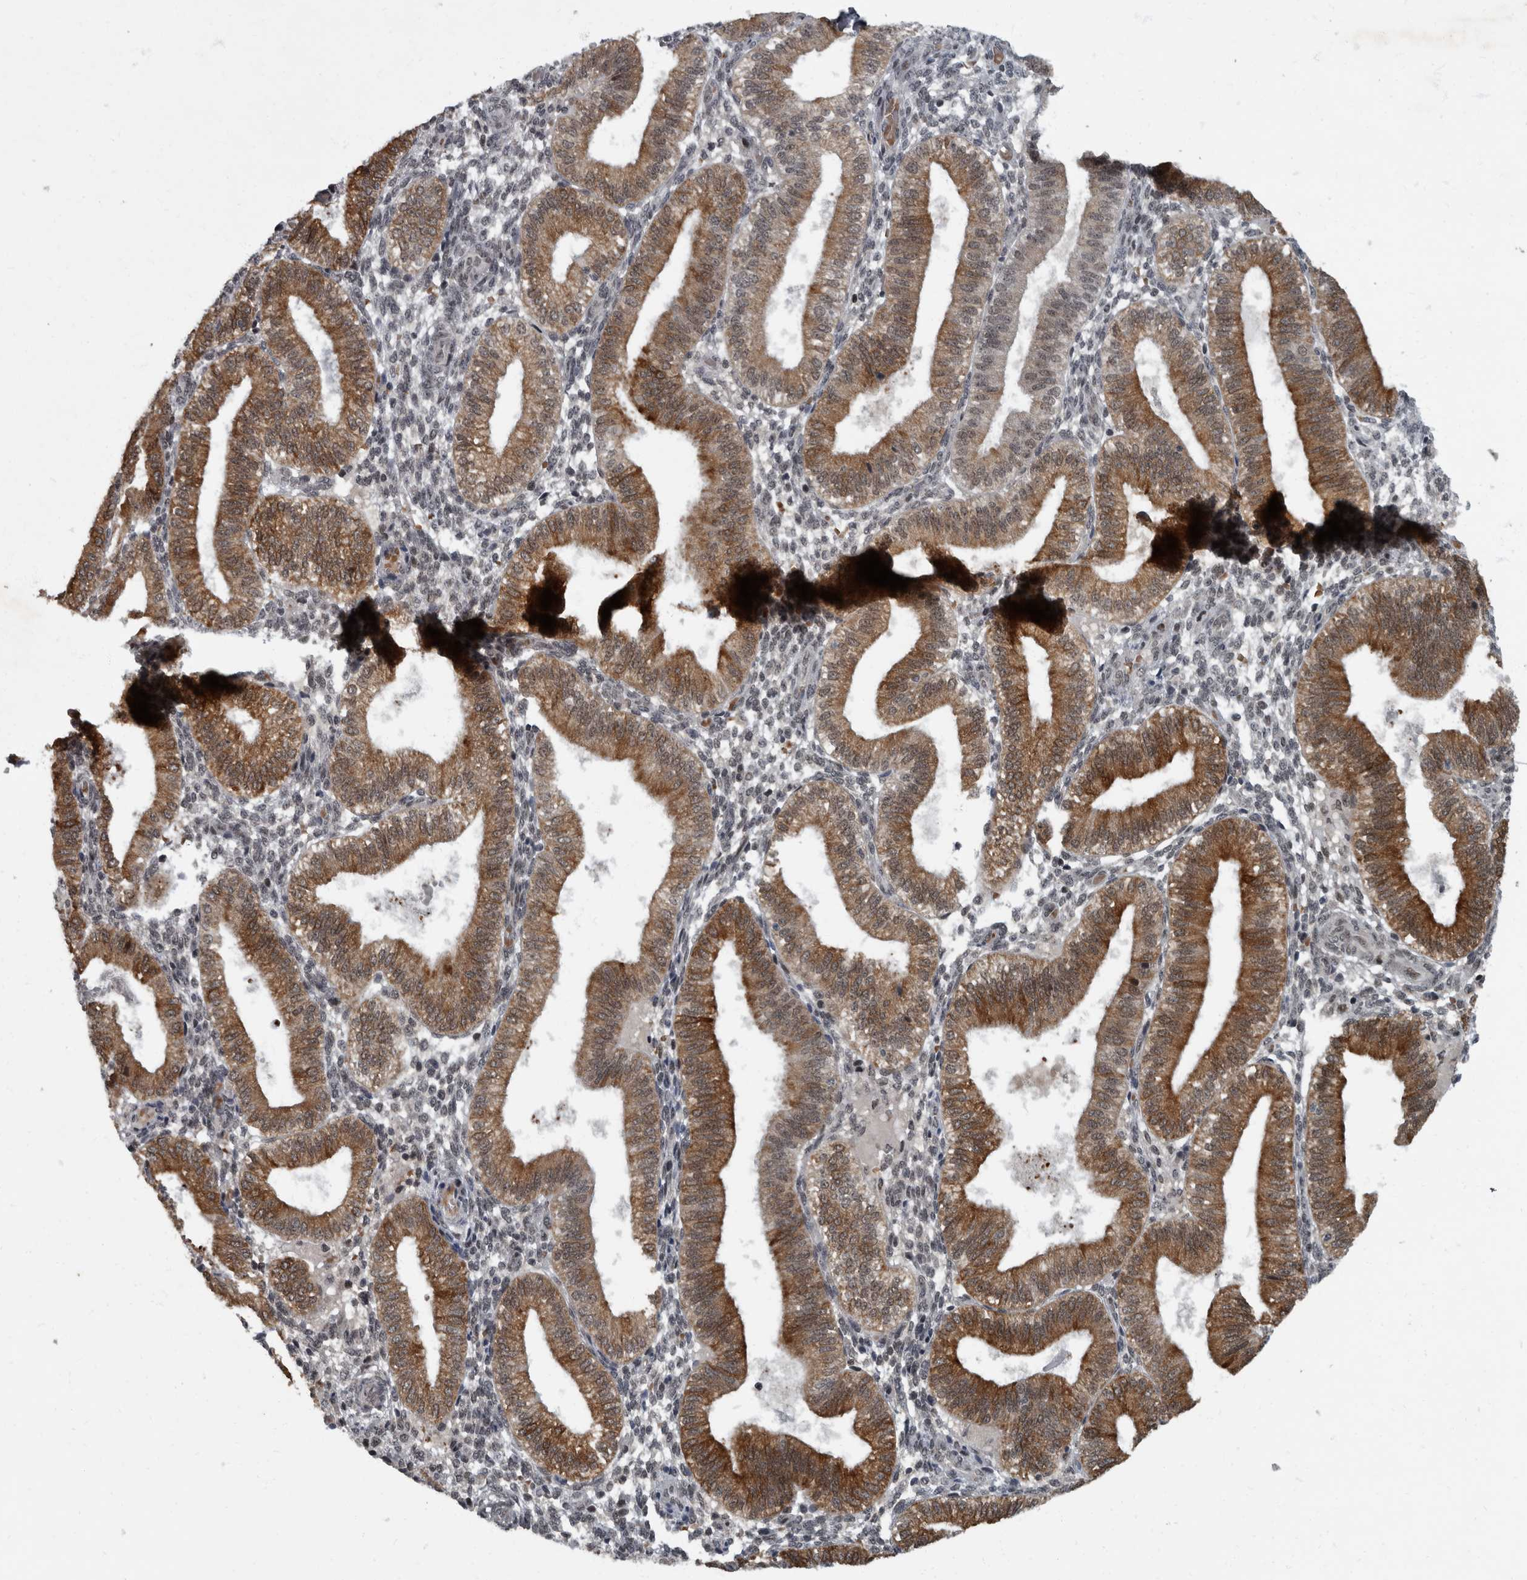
{"staining": {"intensity": "weak", "quantity": "25%-75%", "location": "nuclear"}, "tissue": "endometrium", "cell_type": "Cells in endometrial stroma", "image_type": "normal", "snomed": [{"axis": "morphology", "description": "Normal tissue, NOS"}, {"axis": "topography", "description": "Endometrium"}], "caption": "Brown immunohistochemical staining in normal endometrium demonstrates weak nuclear expression in about 25%-75% of cells in endometrial stroma.", "gene": "WDR33", "patient": {"sex": "female", "age": 39}}